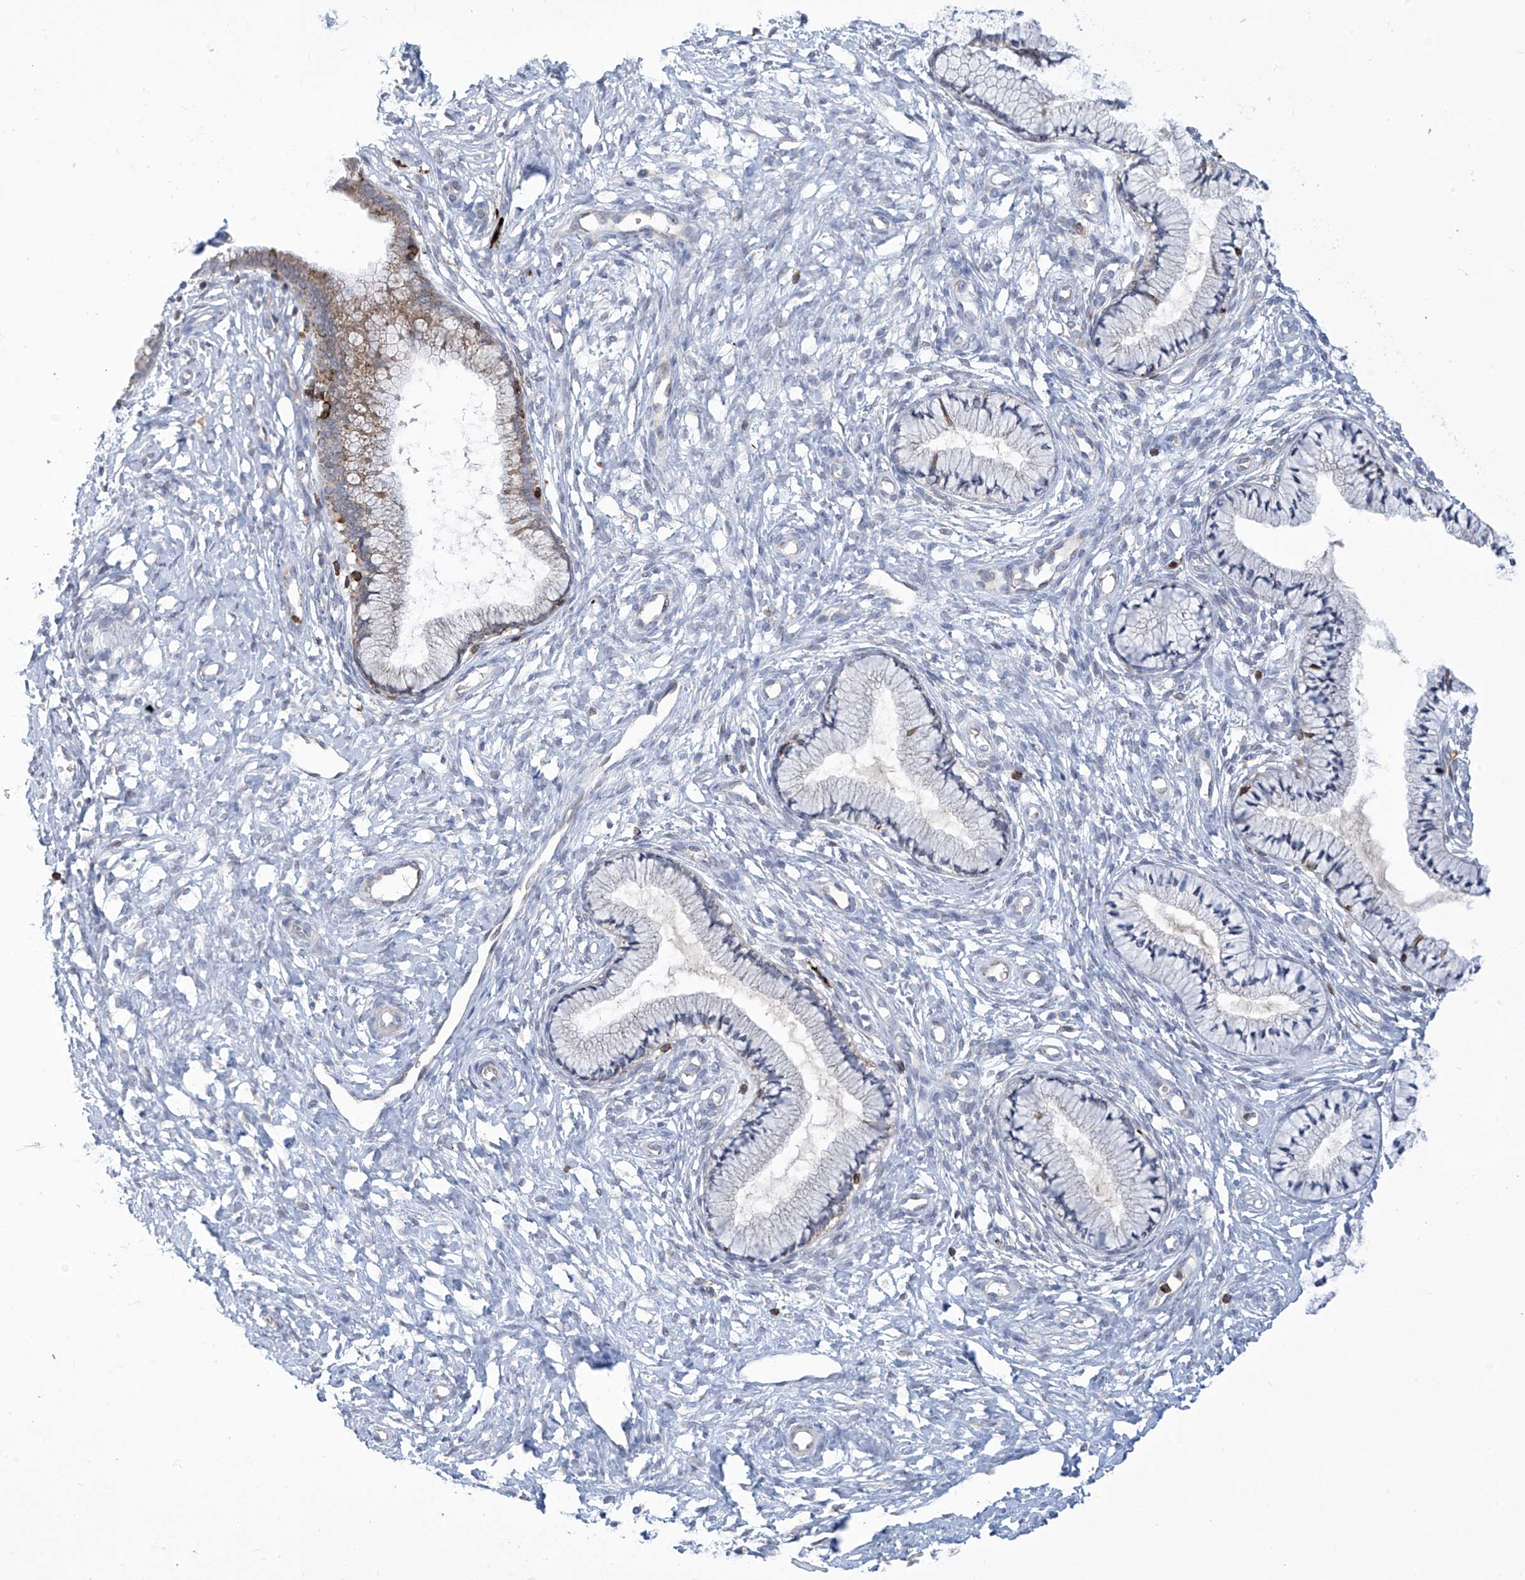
{"staining": {"intensity": "moderate", "quantity": "<25%", "location": "cytoplasmic/membranous"}, "tissue": "cervix", "cell_type": "Glandular cells", "image_type": "normal", "snomed": [{"axis": "morphology", "description": "Normal tissue, NOS"}, {"axis": "topography", "description": "Cervix"}], "caption": "A histopathology image of human cervix stained for a protein reveals moderate cytoplasmic/membranous brown staining in glandular cells.", "gene": "IBA57", "patient": {"sex": "female", "age": 36}}